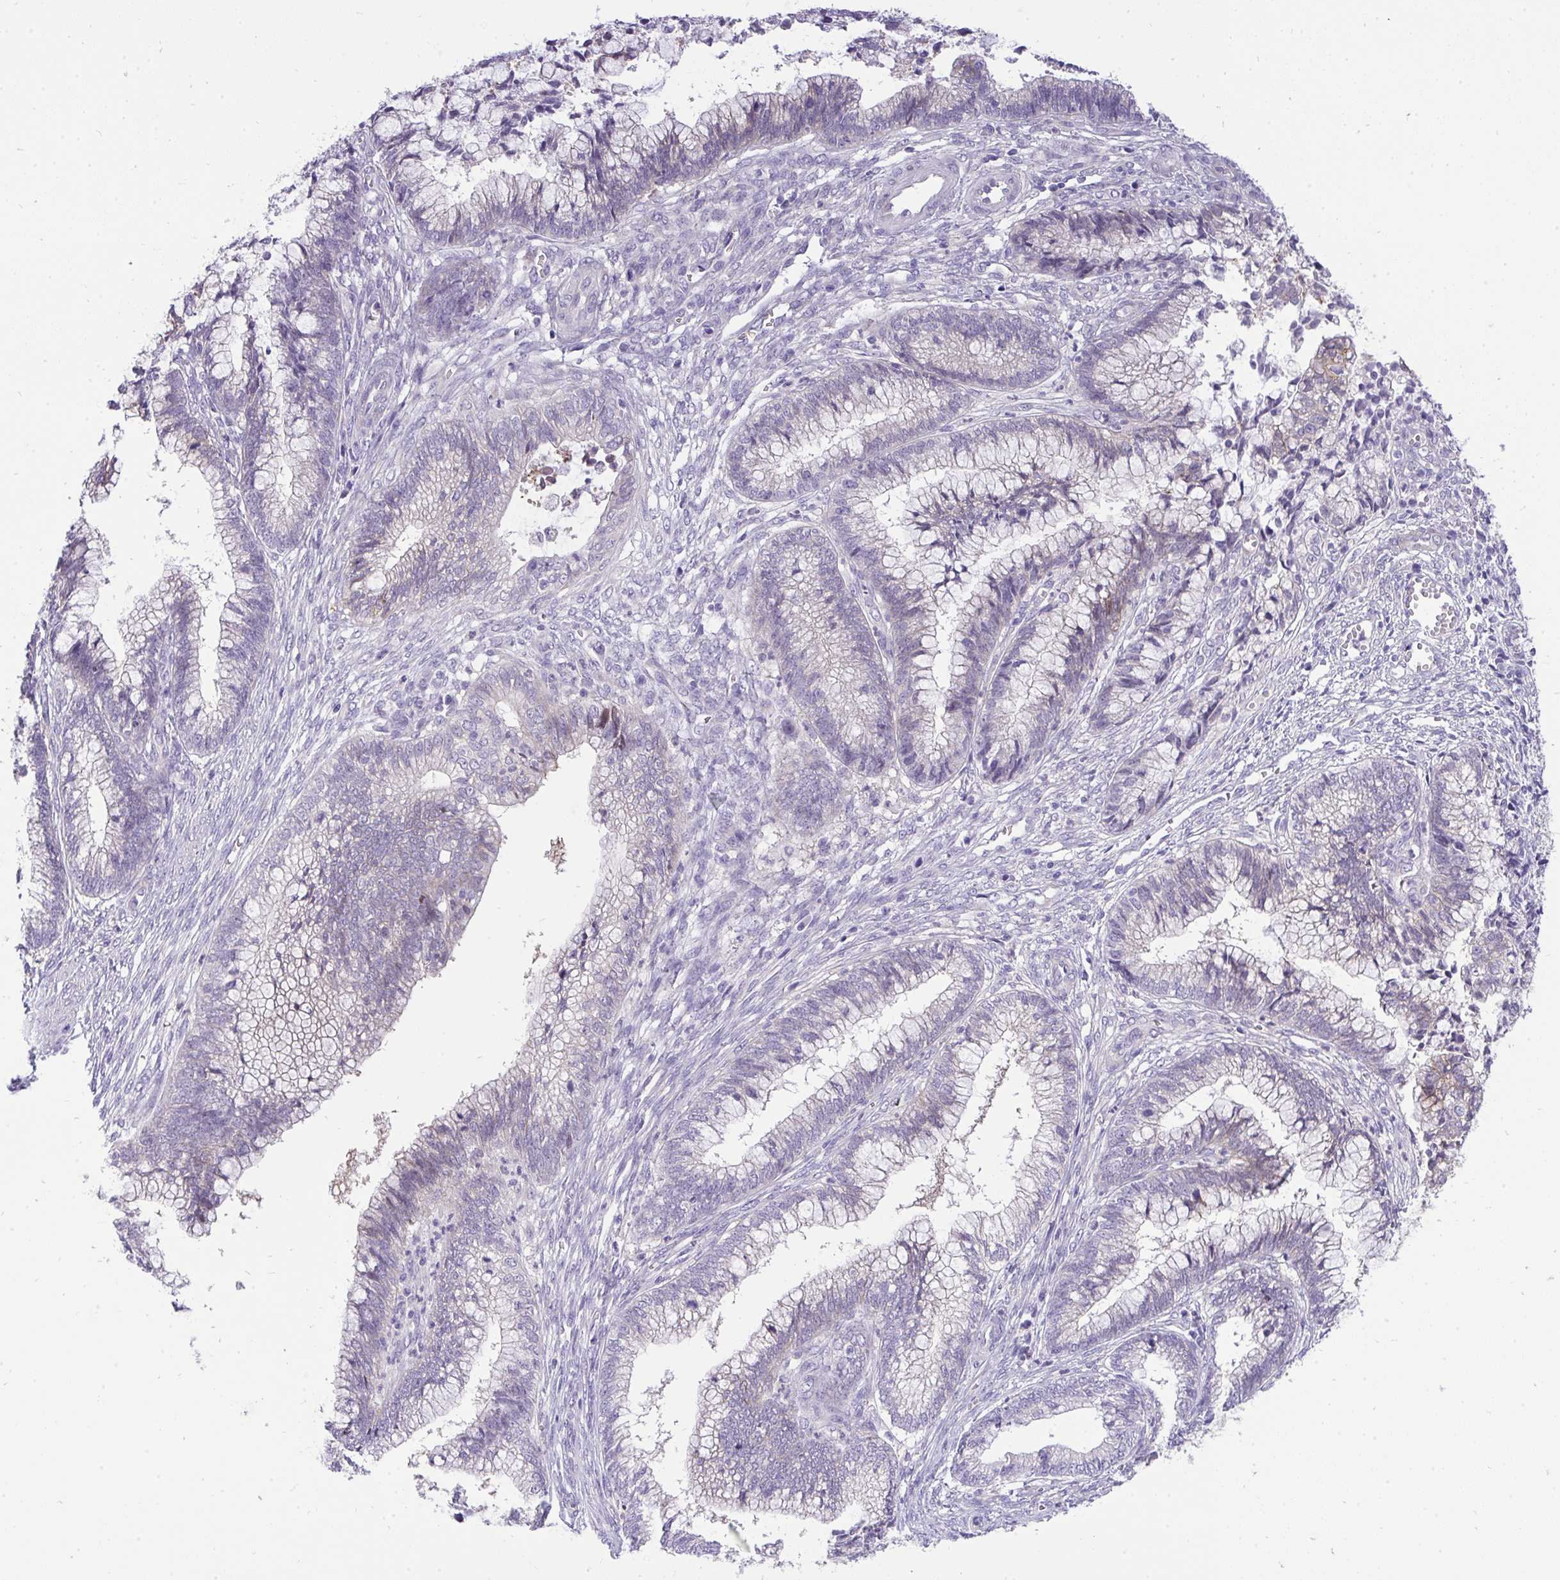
{"staining": {"intensity": "negative", "quantity": "none", "location": "none"}, "tissue": "cervical cancer", "cell_type": "Tumor cells", "image_type": "cancer", "snomed": [{"axis": "morphology", "description": "Adenocarcinoma, NOS"}, {"axis": "topography", "description": "Cervix"}], "caption": "Immunohistochemistry (IHC) histopathology image of neoplastic tissue: cervical adenocarcinoma stained with DAB reveals no significant protein staining in tumor cells.", "gene": "VGLL3", "patient": {"sex": "female", "age": 44}}